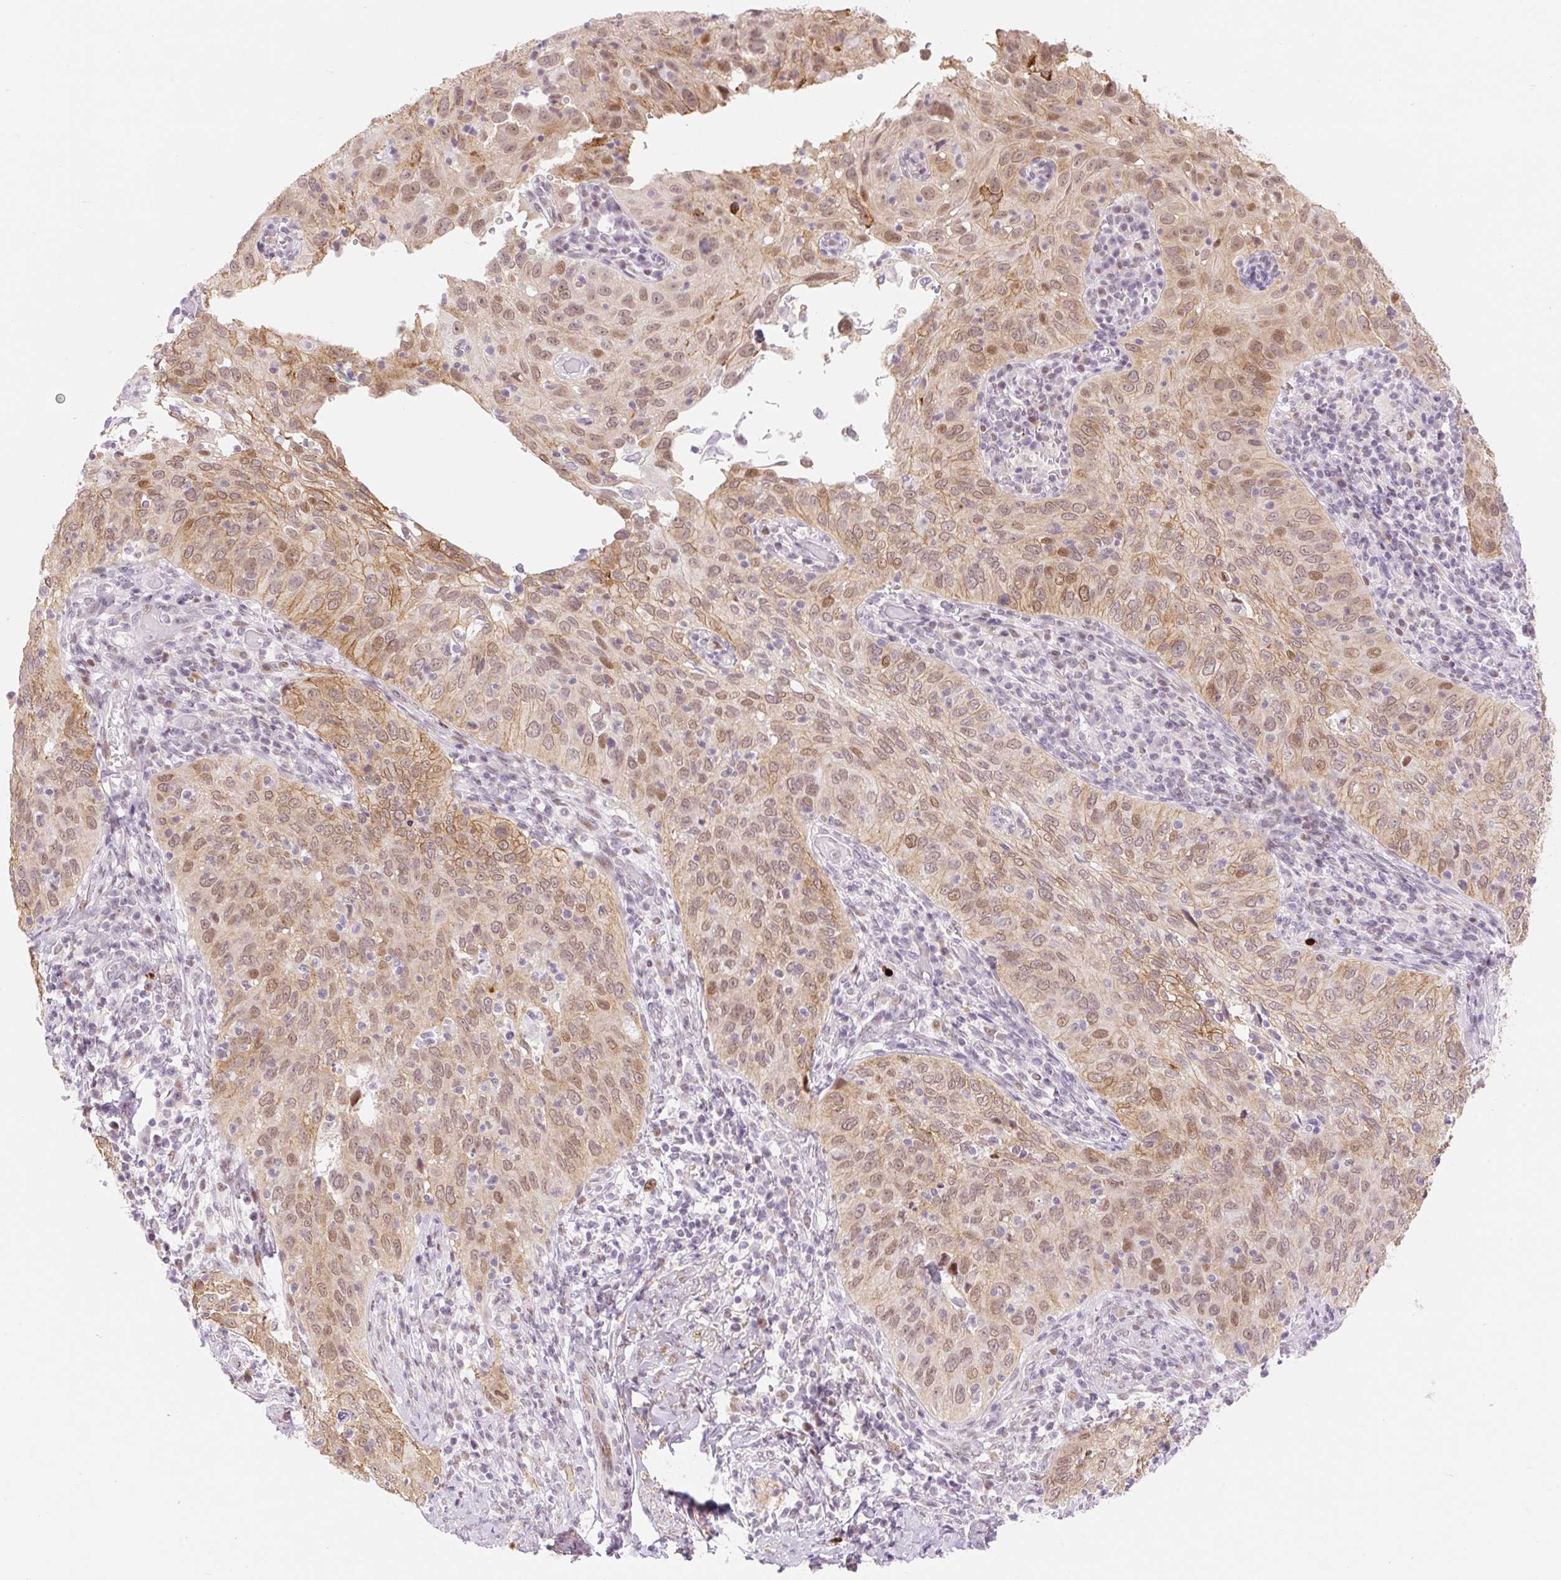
{"staining": {"intensity": "moderate", "quantity": ">75%", "location": "cytoplasmic/membranous,nuclear"}, "tissue": "cervical cancer", "cell_type": "Tumor cells", "image_type": "cancer", "snomed": [{"axis": "morphology", "description": "Squamous cell carcinoma, NOS"}, {"axis": "topography", "description": "Cervix"}], "caption": "Brown immunohistochemical staining in human cervical cancer (squamous cell carcinoma) shows moderate cytoplasmic/membranous and nuclear expression in about >75% of tumor cells. Immunohistochemistry (ihc) stains the protein in brown and the nuclei are stained blue.", "gene": "H2BW1", "patient": {"sex": "female", "age": 52}}